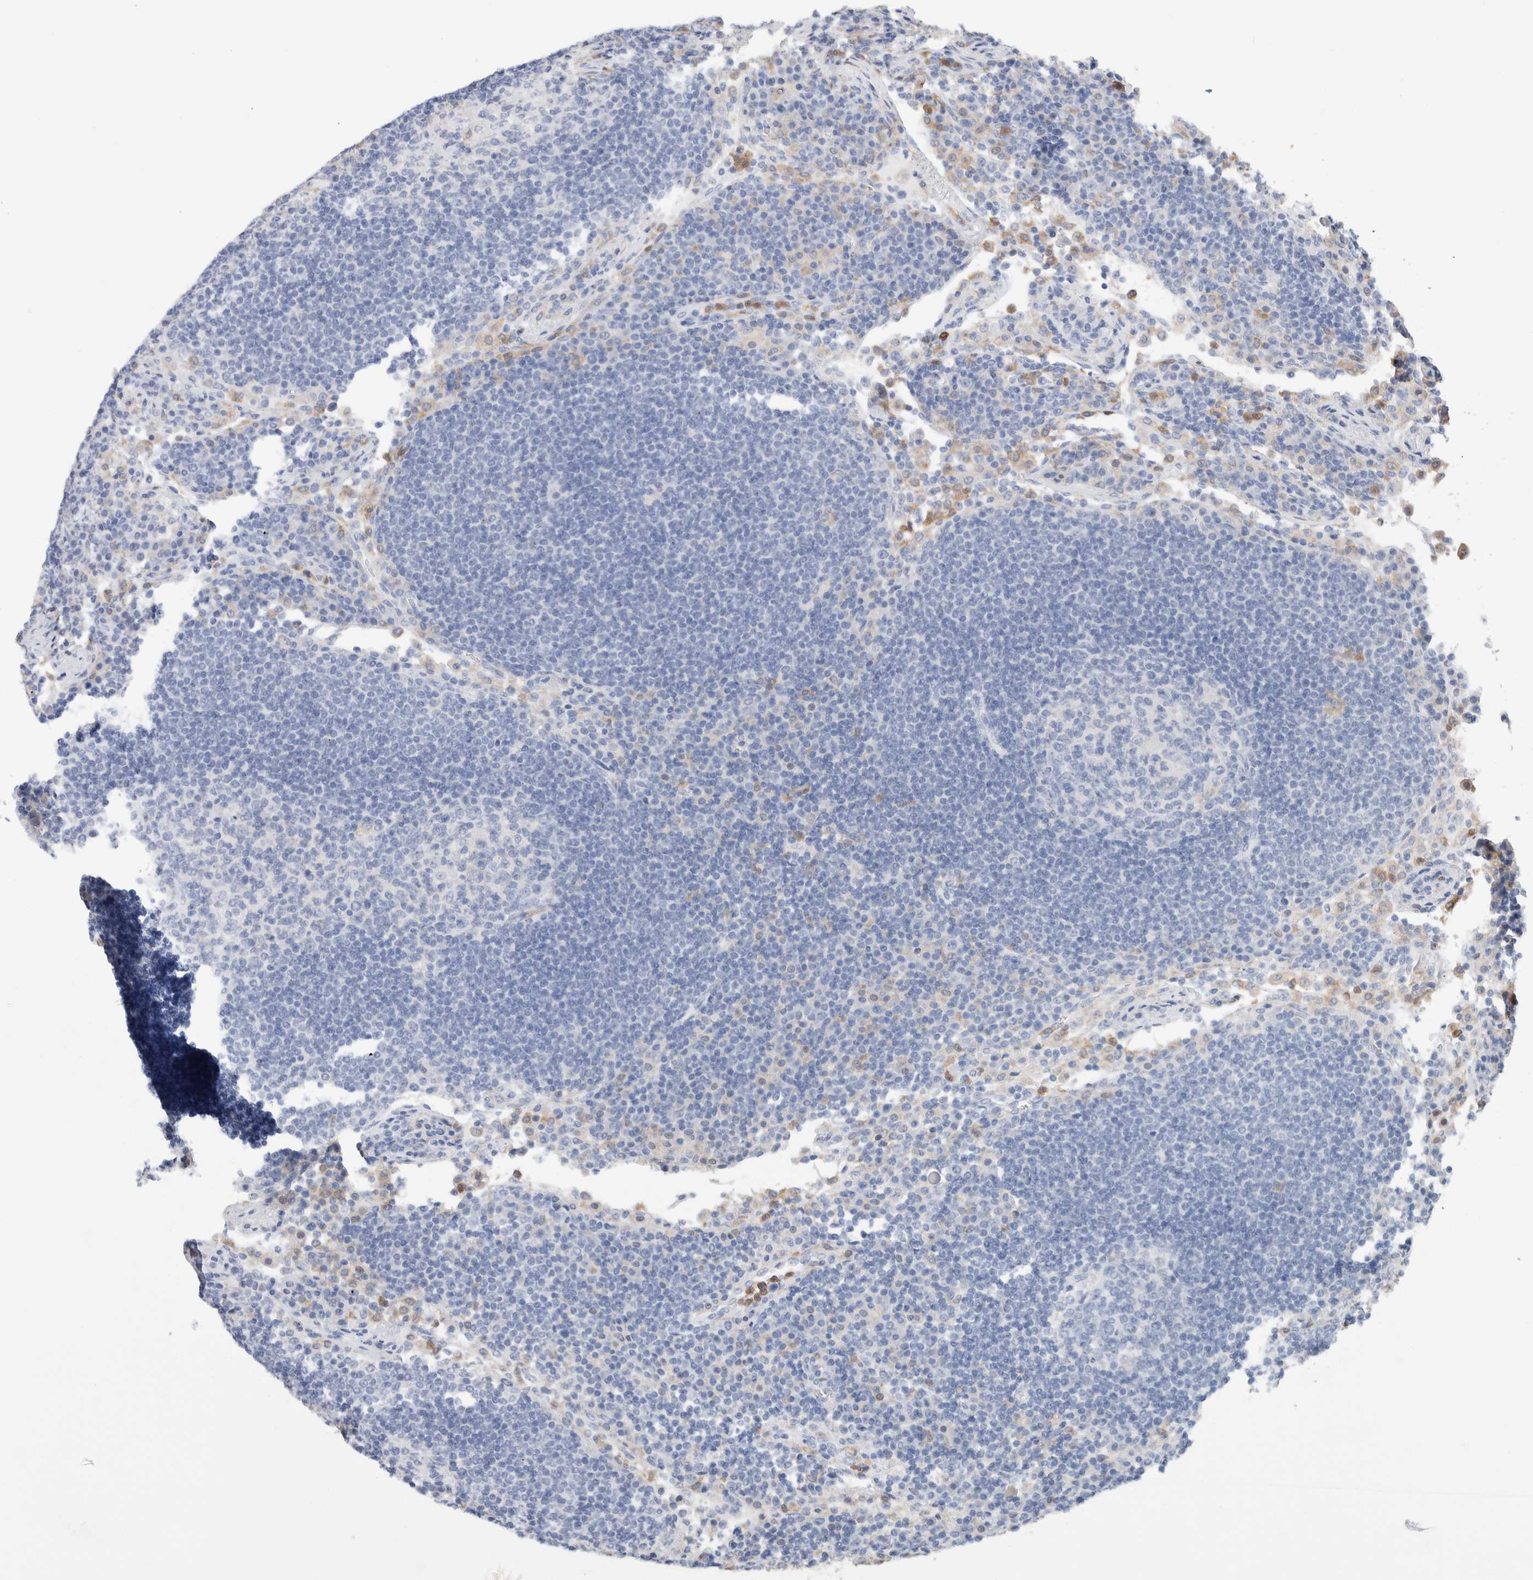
{"staining": {"intensity": "negative", "quantity": "none", "location": "none"}, "tissue": "lymph node", "cell_type": "Germinal center cells", "image_type": "normal", "snomed": [{"axis": "morphology", "description": "Normal tissue, NOS"}, {"axis": "topography", "description": "Lymph node"}], "caption": "The IHC photomicrograph has no significant expression in germinal center cells of lymph node. Nuclei are stained in blue.", "gene": "NCF2", "patient": {"sex": "female", "age": 53}}